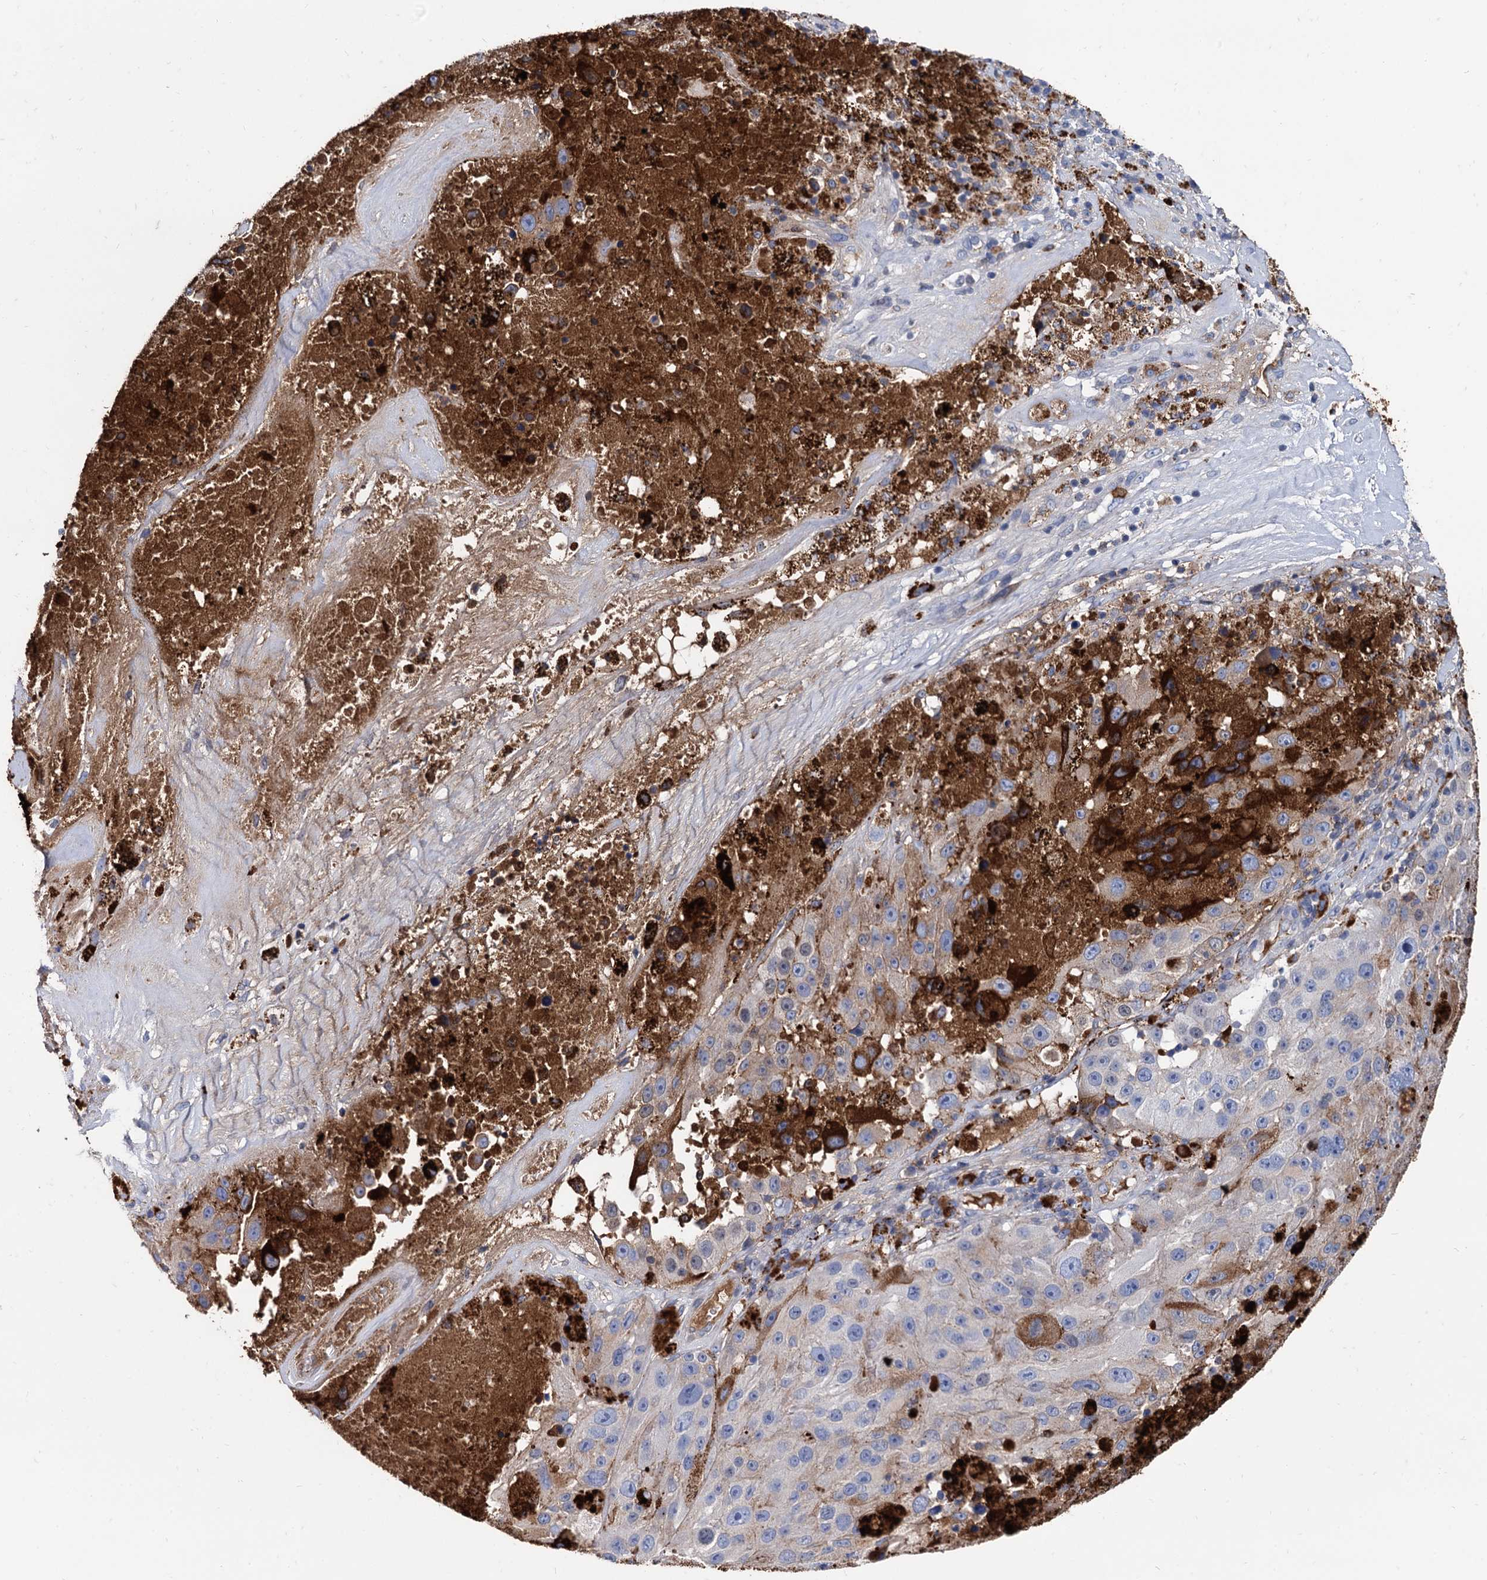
{"staining": {"intensity": "strong", "quantity": "<25%", "location": "cytoplasmic/membranous"}, "tissue": "melanoma", "cell_type": "Tumor cells", "image_type": "cancer", "snomed": [{"axis": "morphology", "description": "Malignant melanoma, Metastatic site"}, {"axis": "topography", "description": "Lymph node"}], "caption": "IHC micrograph of malignant melanoma (metastatic site) stained for a protein (brown), which reveals medium levels of strong cytoplasmic/membranous expression in about <25% of tumor cells.", "gene": "APOD", "patient": {"sex": "male", "age": 62}}